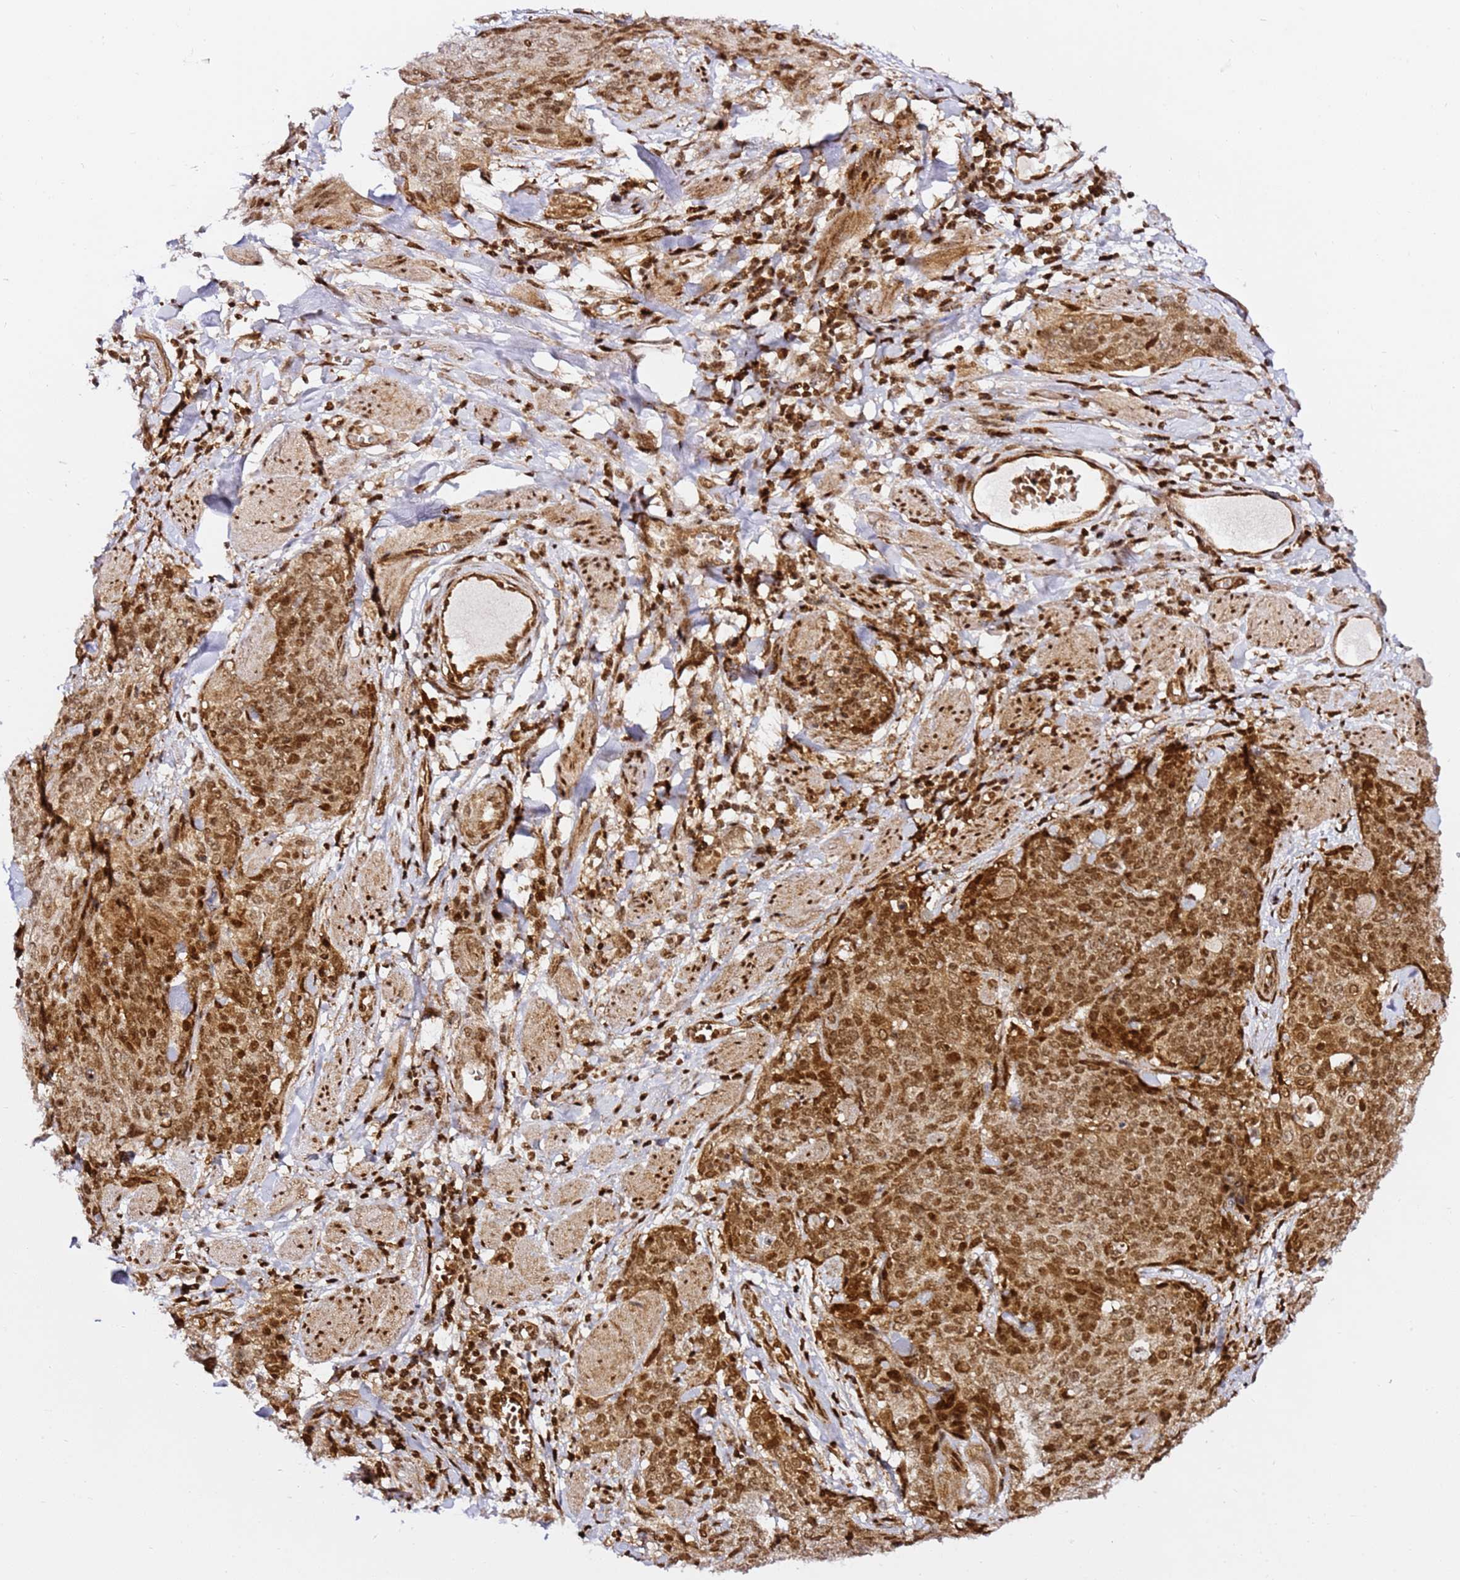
{"staining": {"intensity": "strong", "quantity": ">75%", "location": "cytoplasmic/membranous,nuclear"}, "tissue": "skin cancer", "cell_type": "Tumor cells", "image_type": "cancer", "snomed": [{"axis": "morphology", "description": "Squamous cell carcinoma, NOS"}, {"axis": "topography", "description": "Skin"}, {"axis": "topography", "description": "Vulva"}], "caption": "There is high levels of strong cytoplasmic/membranous and nuclear staining in tumor cells of squamous cell carcinoma (skin), as demonstrated by immunohistochemical staining (brown color).", "gene": "GBP2", "patient": {"sex": "female", "age": 85}}